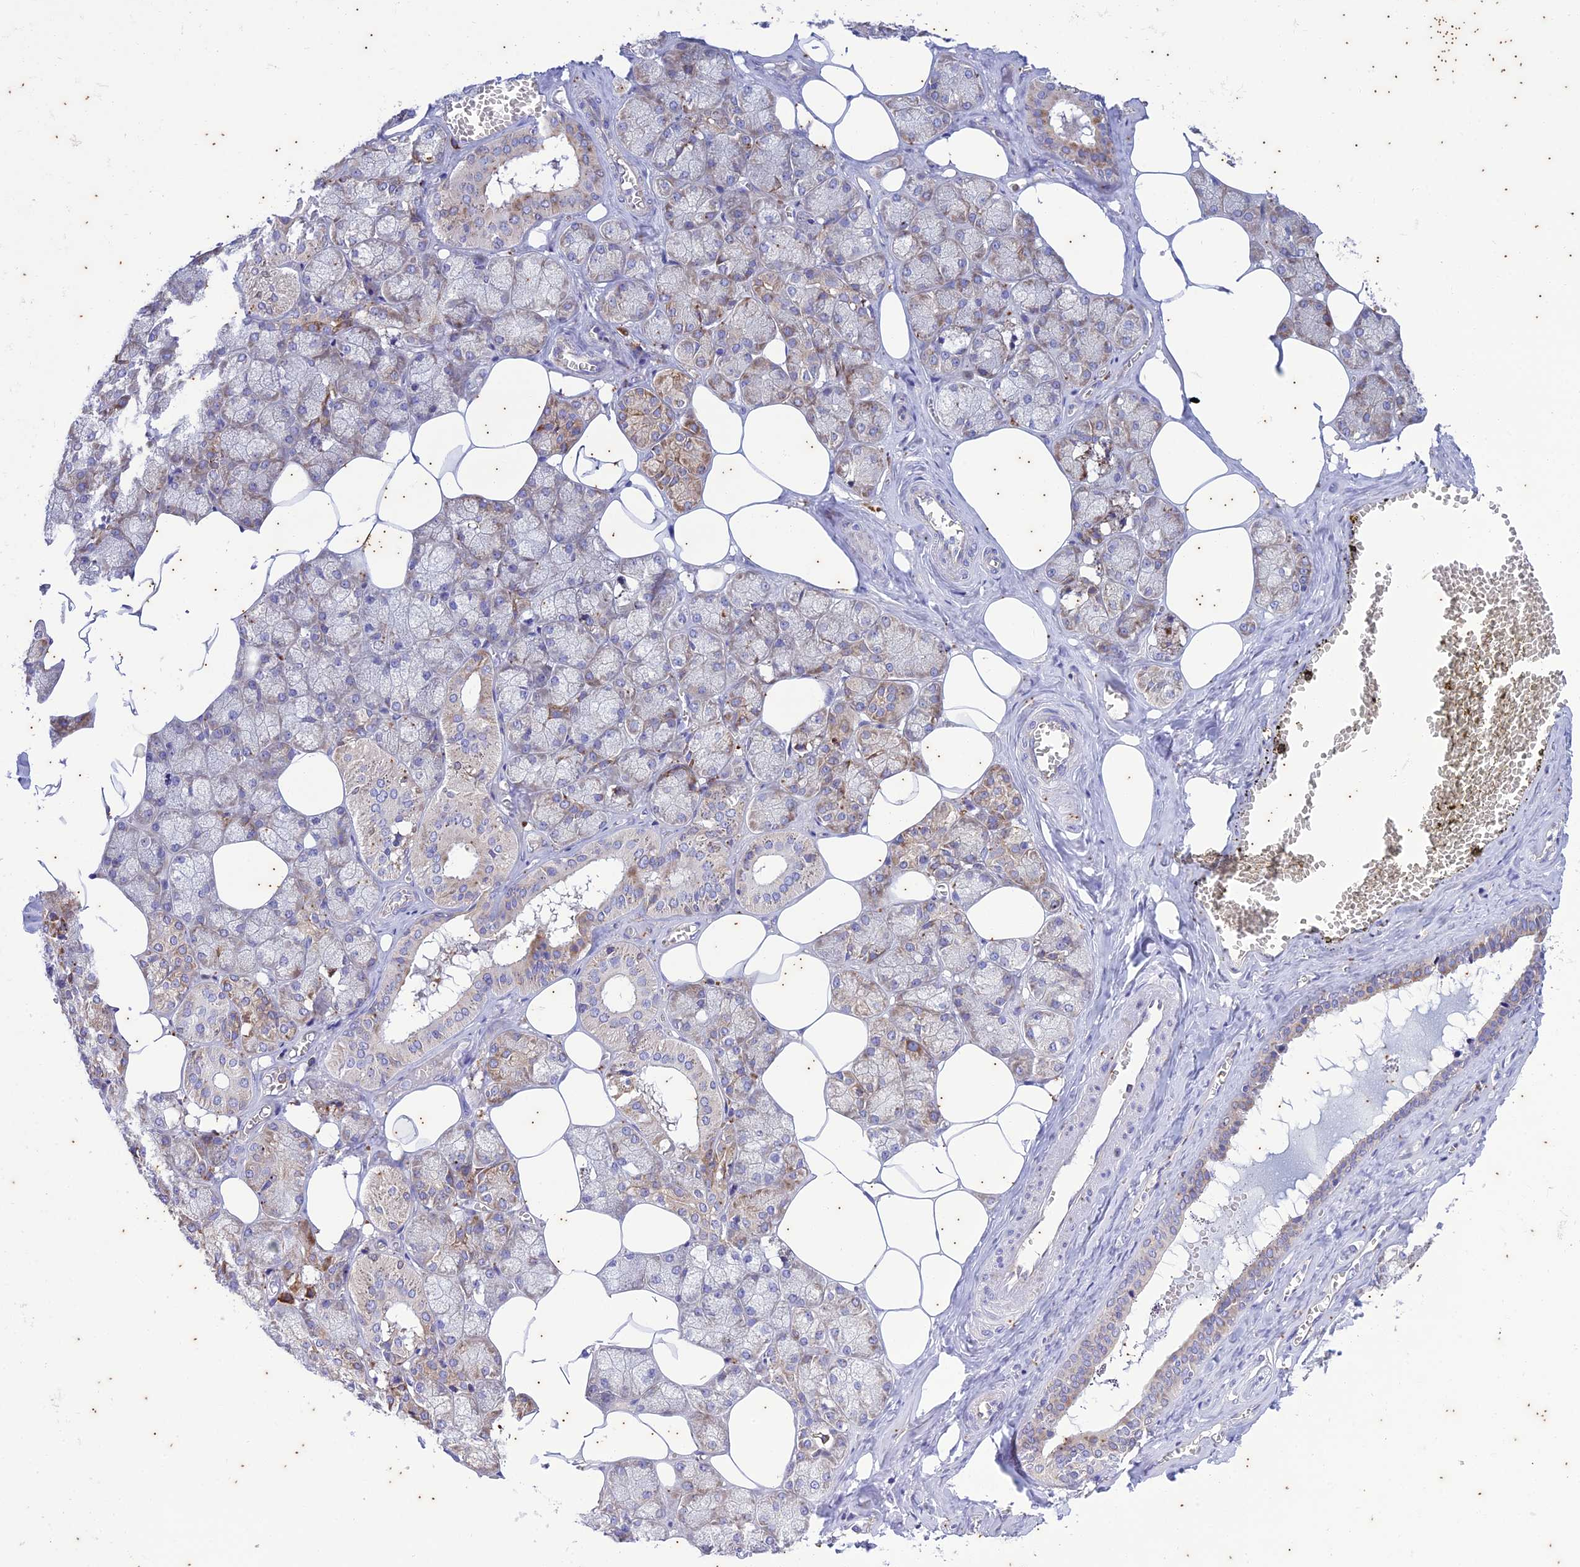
{"staining": {"intensity": "moderate", "quantity": "25%-75%", "location": "cytoplasmic/membranous"}, "tissue": "salivary gland", "cell_type": "Glandular cells", "image_type": "normal", "snomed": [{"axis": "morphology", "description": "Normal tissue, NOS"}, {"axis": "topography", "description": "Salivary gland"}], "caption": "Immunohistochemical staining of normal salivary gland reveals 25%-75% levels of moderate cytoplasmic/membranous protein staining in about 25%-75% of glandular cells. (Brightfield microscopy of DAB IHC at high magnification).", "gene": "PIMREG", "patient": {"sex": "male", "age": 62}}